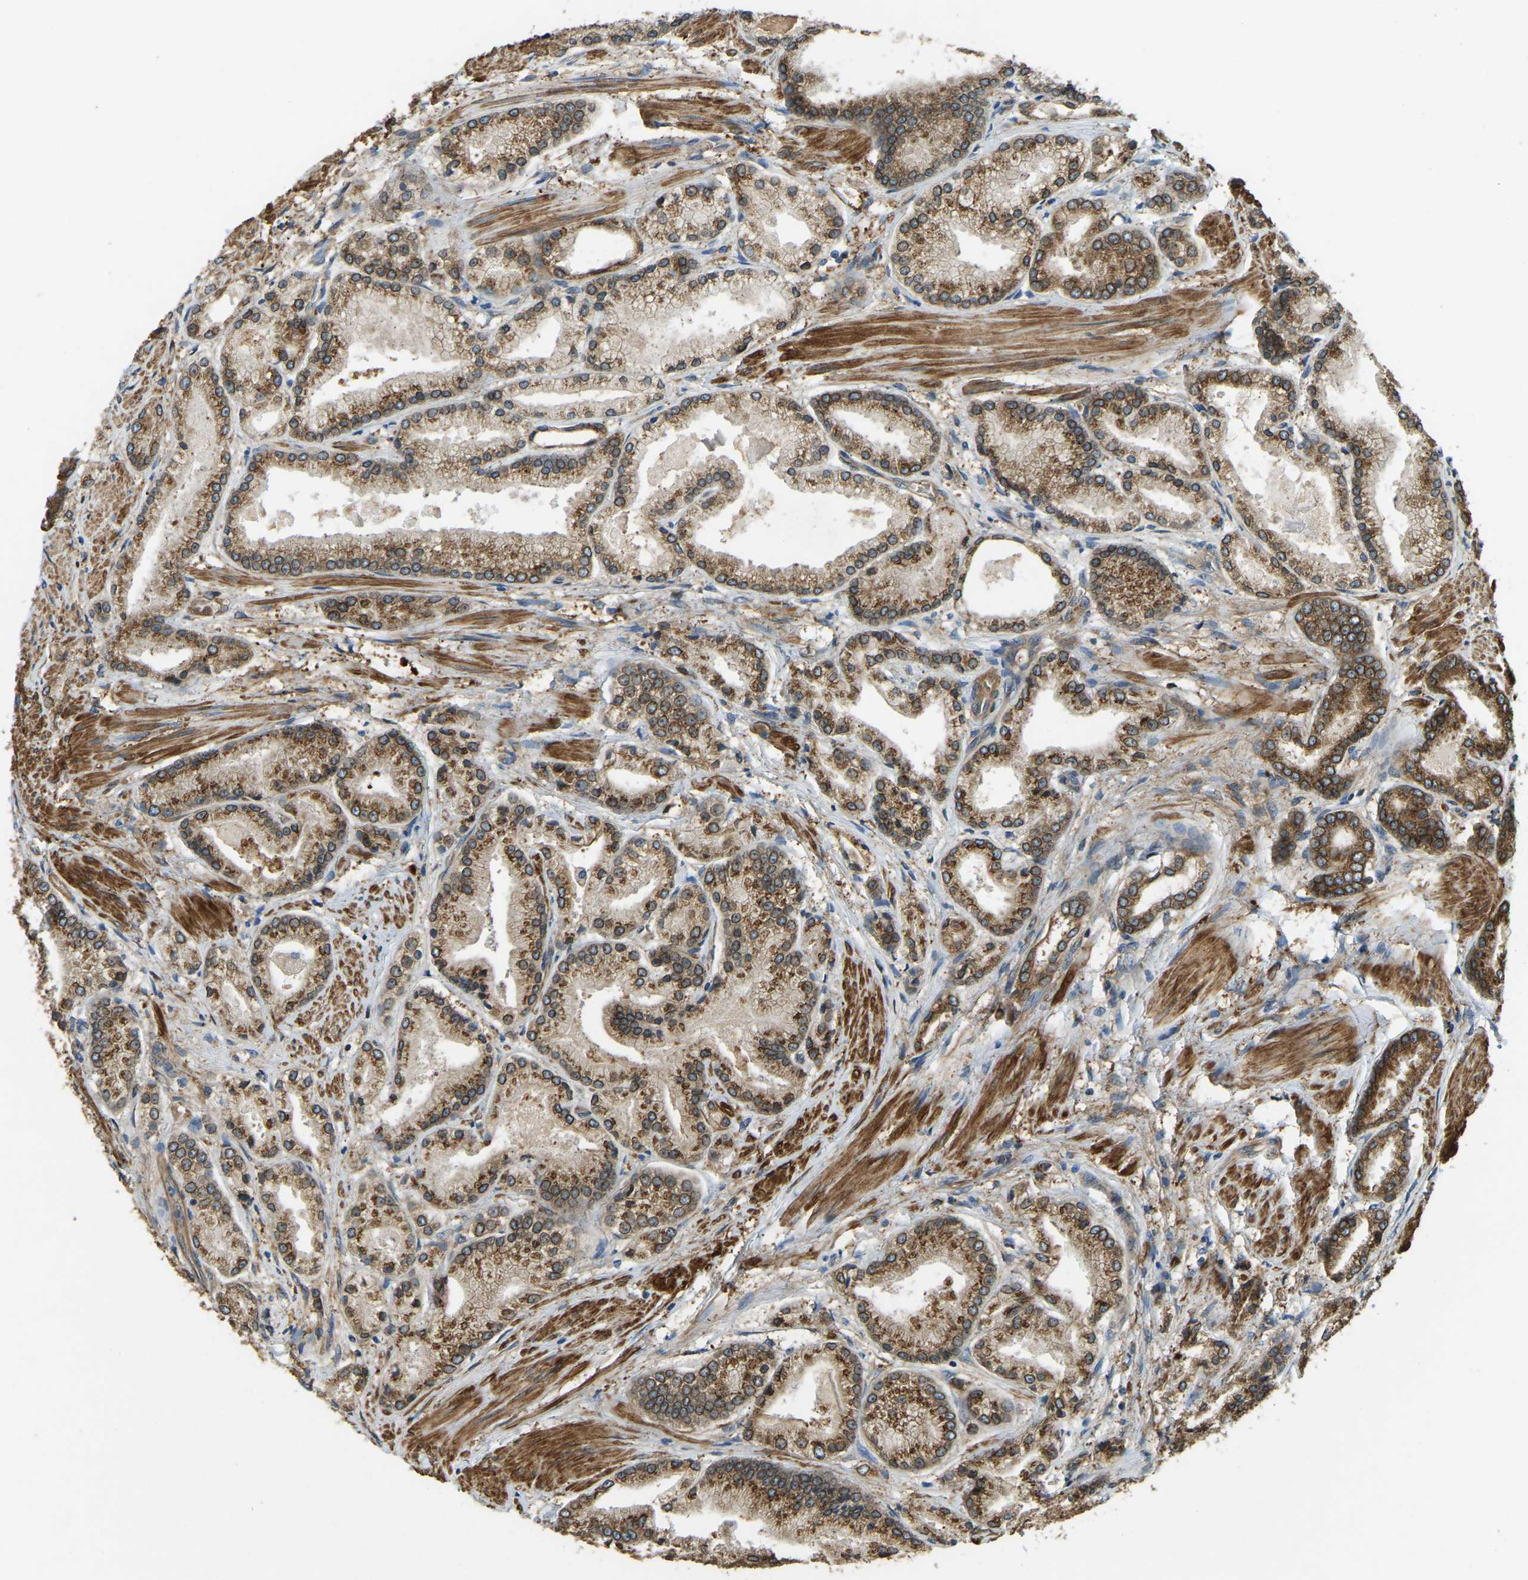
{"staining": {"intensity": "moderate", "quantity": ">75%", "location": "cytoplasmic/membranous"}, "tissue": "prostate cancer", "cell_type": "Tumor cells", "image_type": "cancer", "snomed": [{"axis": "morphology", "description": "Adenocarcinoma, High grade"}, {"axis": "topography", "description": "Prostate"}], "caption": "Immunohistochemistry (IHC) photomicrograph of neoplastic tissue: high-grade adenocarcinoma (prostate) stained using immunohistochemistry shows medium levels of moderate protein expression localized specifically in the cytoplasmic/membranous of tumor cells, appearing as a cytoplasmic/membranous brown color.", "gene": "ERGIC1", "patient": {"sex": "male", "age": 50}}